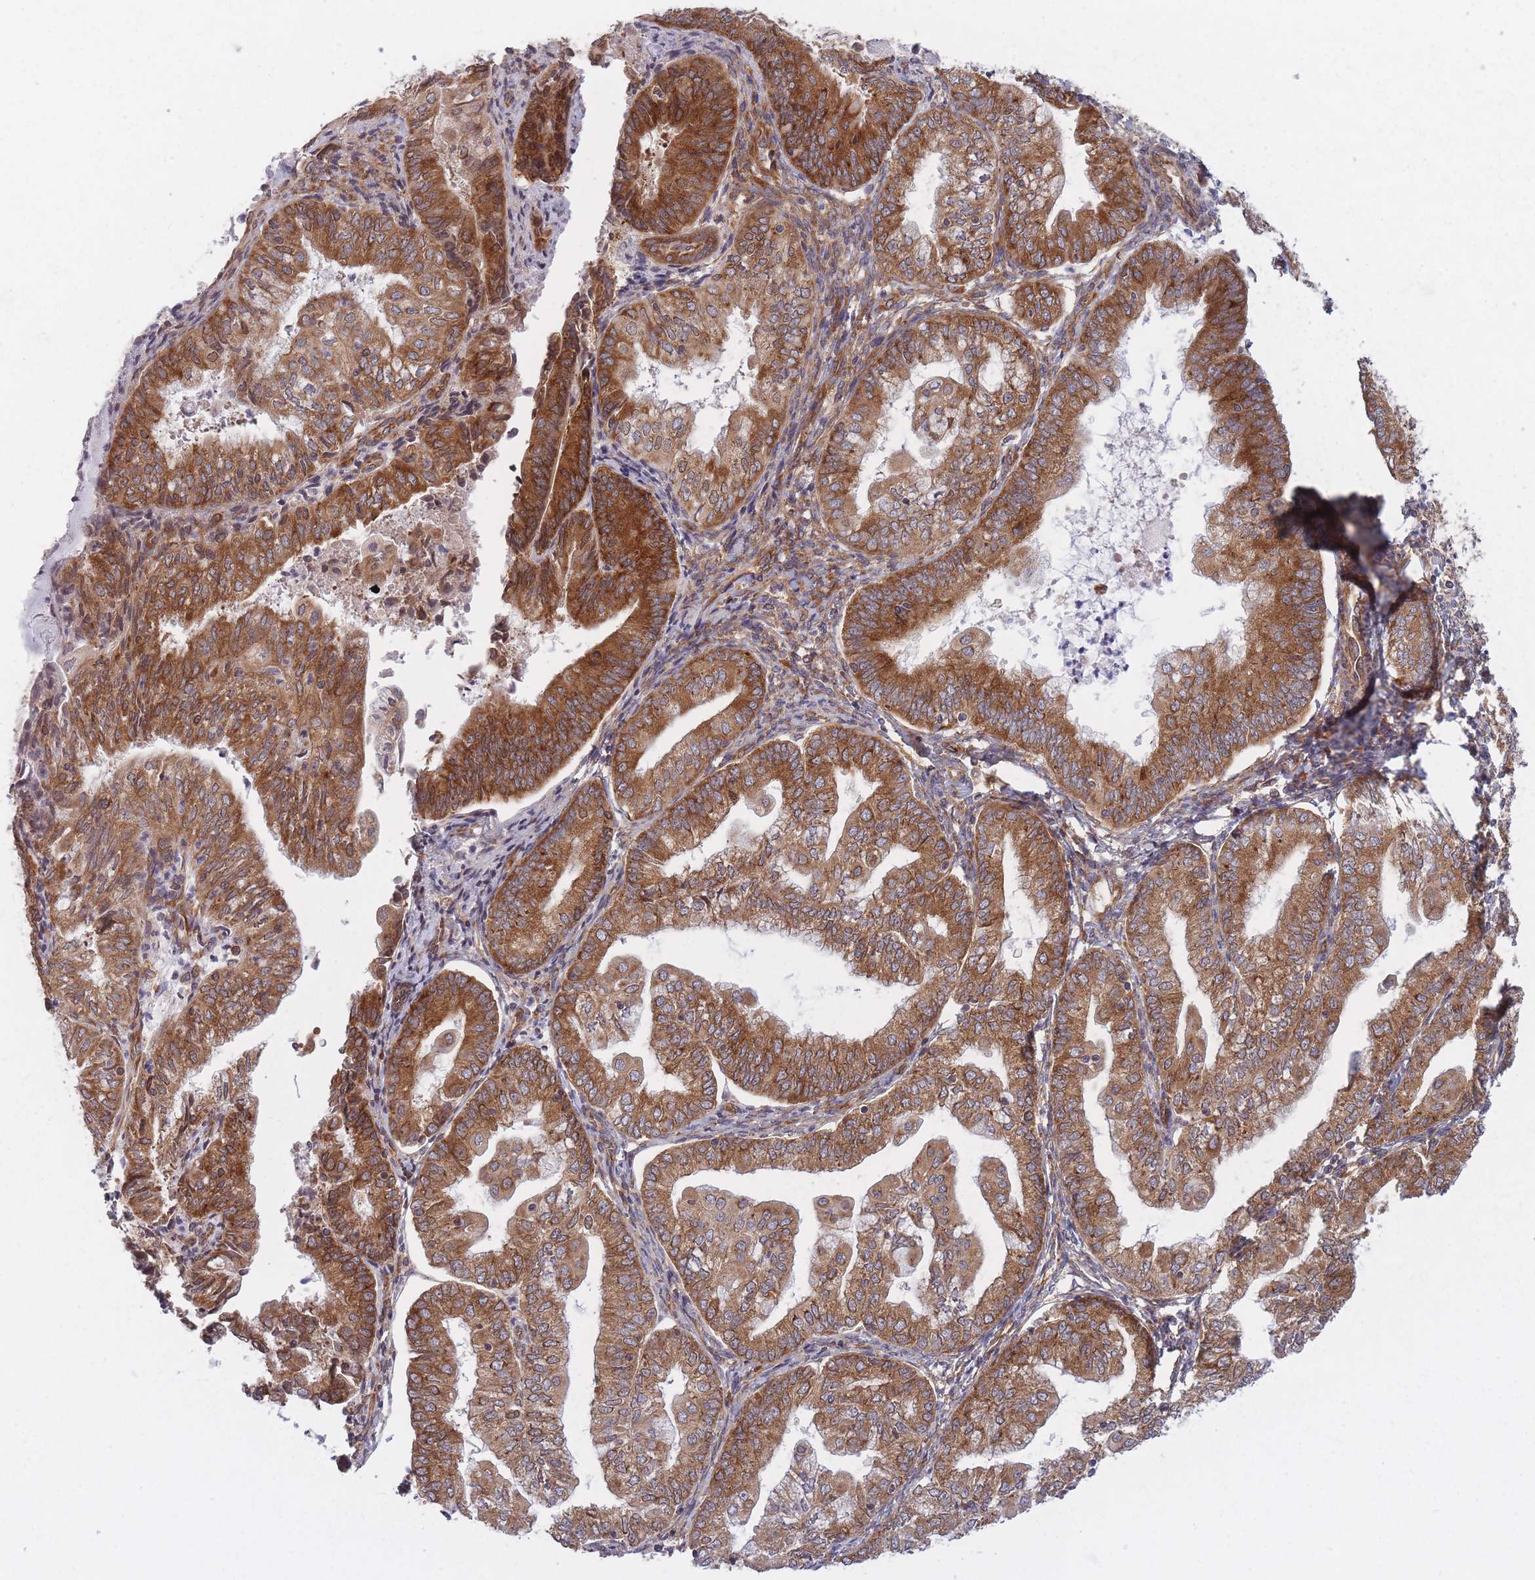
{"staining": {"intensity": "strong", "quantity": ">75%", "location": "cytoplasmic/membranous"}, "tissue": "endometrial cancer", "cell_type": "Tumor cells", "image_type": "cancer", "snomed": [{"axis": "morphology", "description": "Adenocarcinoma, NOS"}, {"axis": "topography", "description": "Endometrium"}], "caption": "Protein staining of endometrial adenocarcinoma tissue displays strong cytoplasmic/membranous positivity in about >75% of tumor cells.", "gene": "CCDC124", "patient": {"sex": "female", "age": 55}}